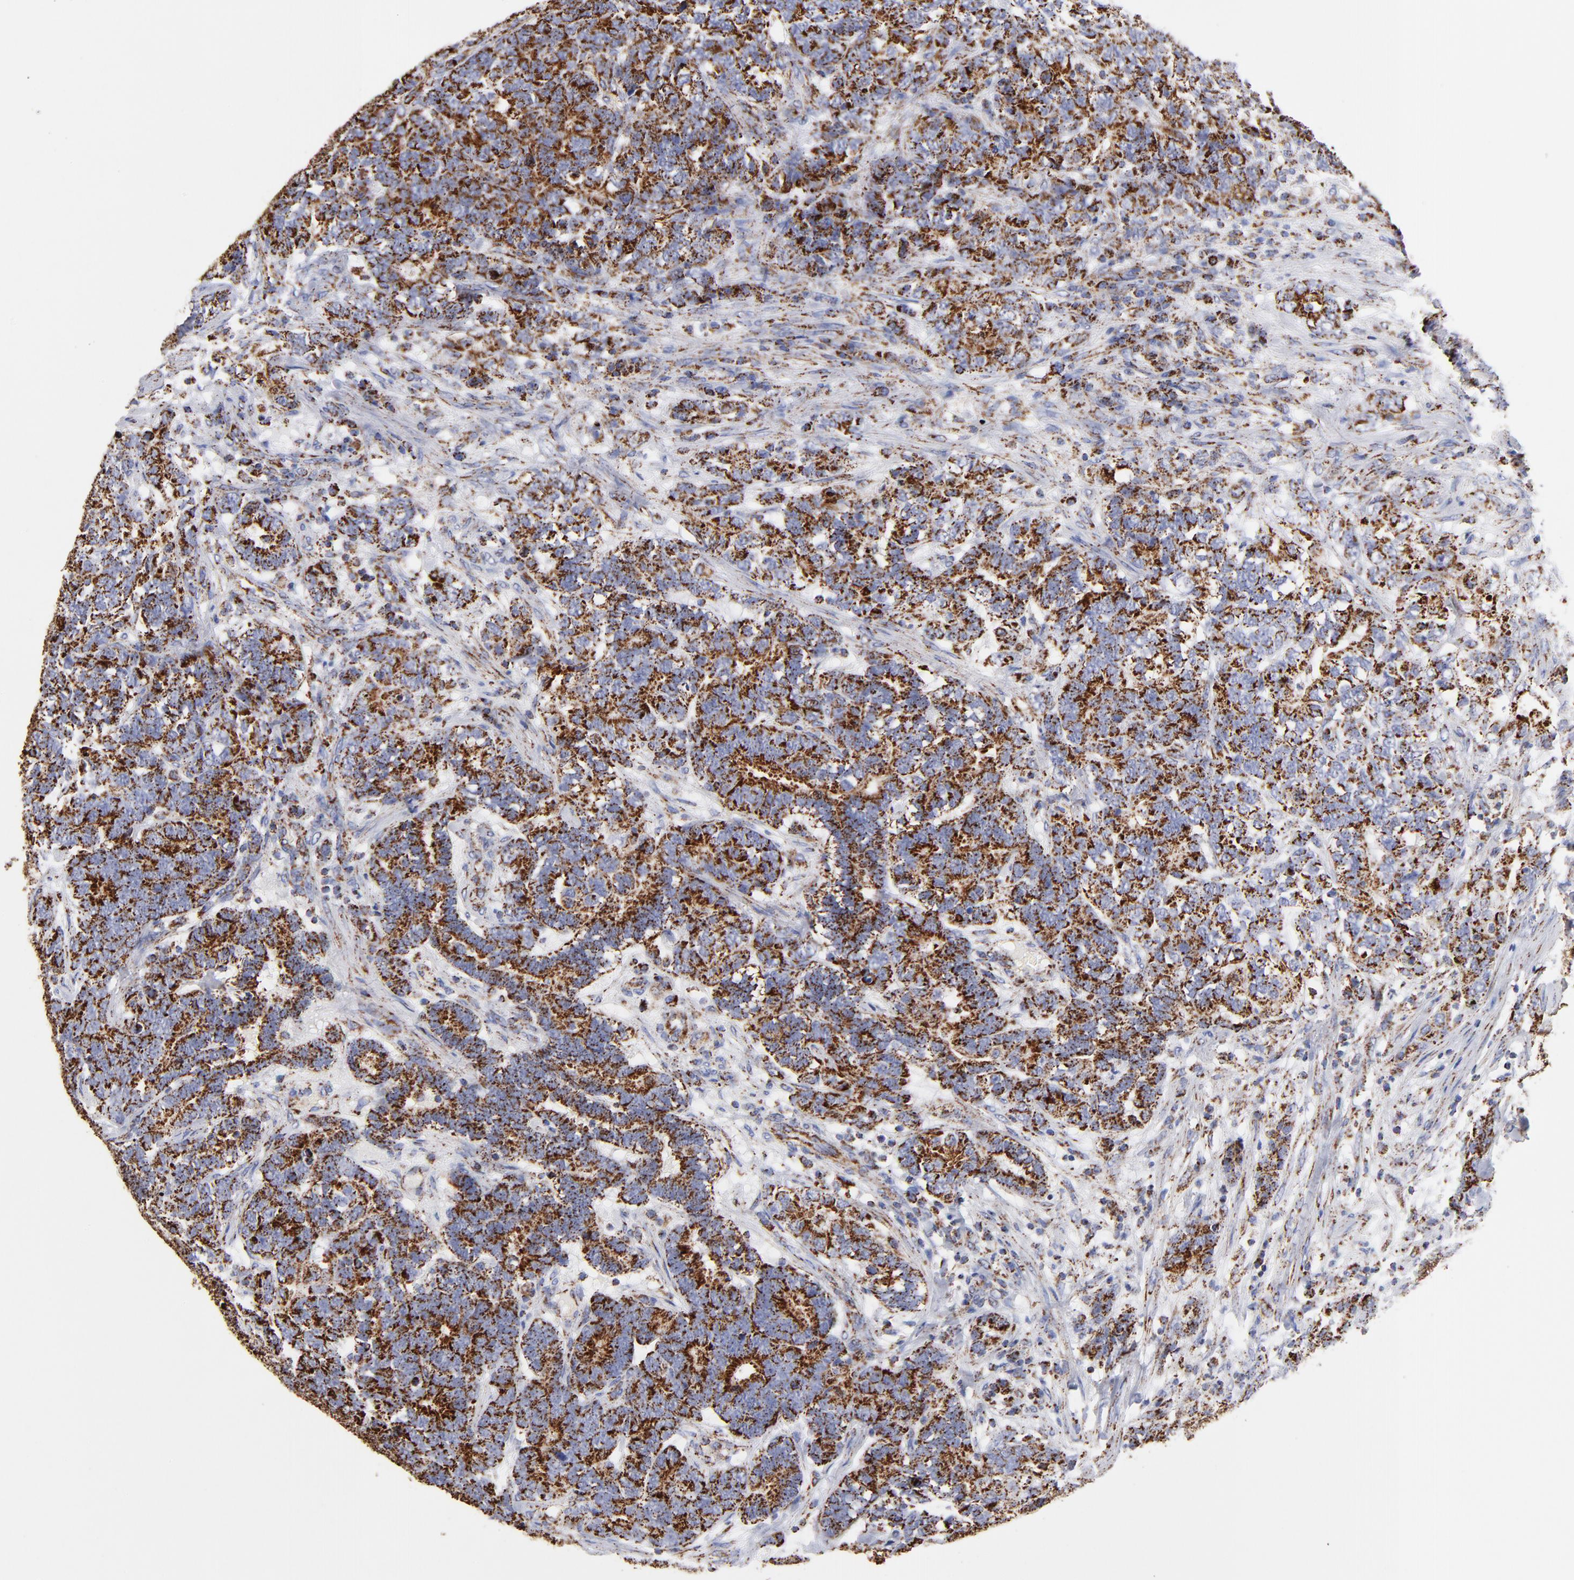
{"staining": {"intensity": "strong", "quantity": ">75%", "location": "cytoplasmic/membranous"}, "tissue": "testis cancer", "cell_type": "Tumor cells", "image_type": "cancer", "snomed": [{"axis": "morphology", "description": "Carcinoma, Embryonal, NOS"}, {"axis": "topography", "description": "Testis"}], "caption": "A micrograph of testis cancer stained for a protein demonstrates strong cytoplasmic/membranous brown staining in tumor cells.", "gene": "PHB1", "patient": {"sex": "male", "age": 26}}